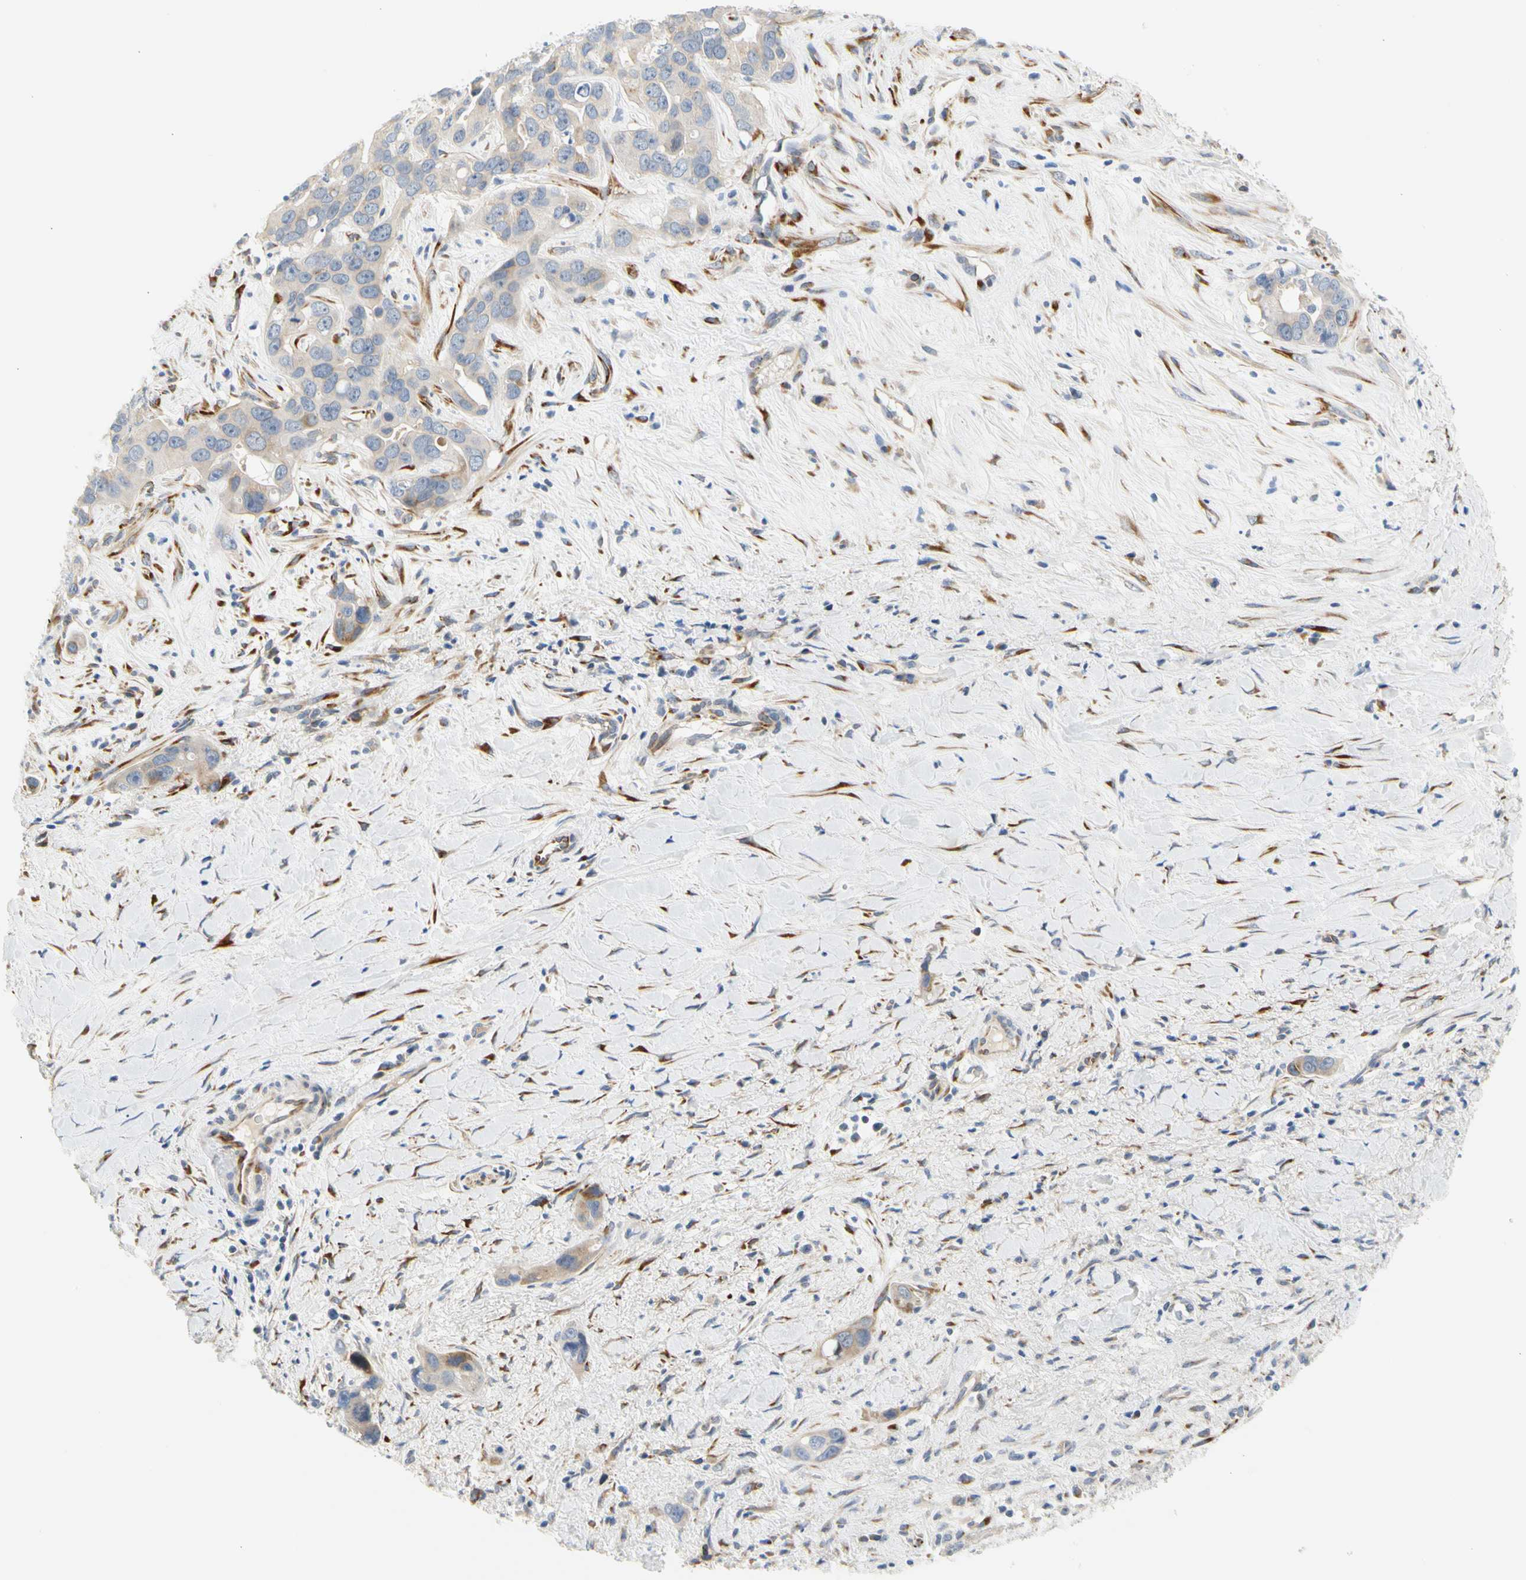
{"staining": {"intensity": "weak", "quantity": "<25%", "location": "cytoplasmic/membranous"}, "tissue": "liver cancer", "cell_type": "Tumor cells", "image_type": "cancer", "snomed": [{"axis": "morphology", "description": "Cholangiocarcinoma"}, {"axis": "topography", "description": "Liver"}], "caption": "Tumor cells show no significant positivity in liver cancer (cholangiocarcinoma).", "gene": "ZNF236", "patient": {"sex": "female", "age": 65}}